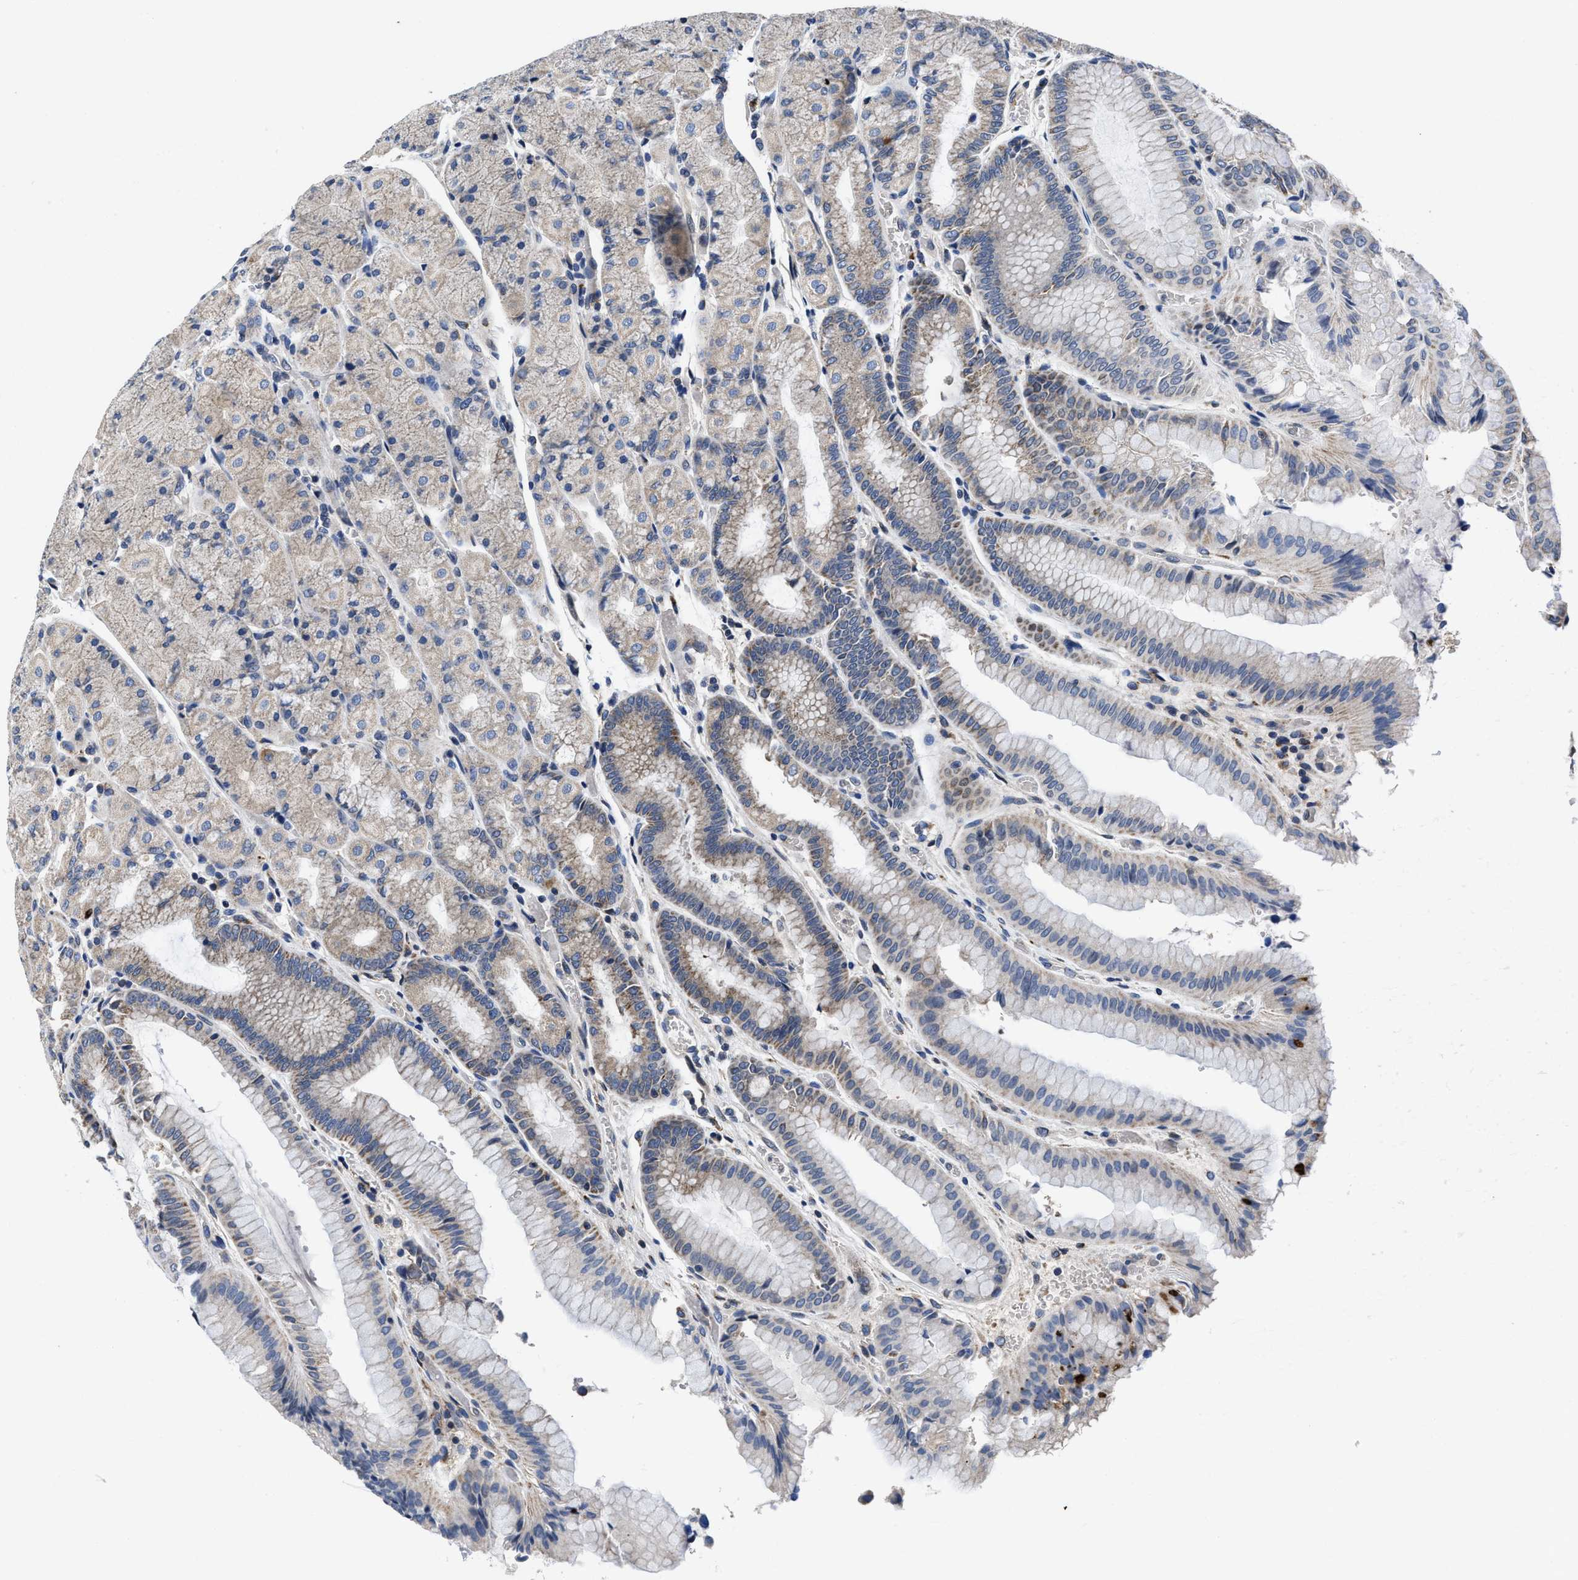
{"staining": {"intensity": "weak", "quantity": "25%-75%", "location": "cytoplasmic/membranous"}, "tissue": "stomach", "cell_type": "Glandular cells", "image_type": "normal", "snomed": [{"axis": "morphology", "description": "Normal tissue, NOS"}, {"axis": "morphology", "description": "Carcinoid, malignant, NOS"}, {"axis": "topography", "description": "Stomach, upper"}], "caption": "Immunohistochemistry (IHC) of benign human stomach reveals low levels of weak cytoplasmic/membranous expression in about 25%-75% of glandular cells.", "gene": "CACNA1D", "patient": {"sex": "male", "age": 39}}